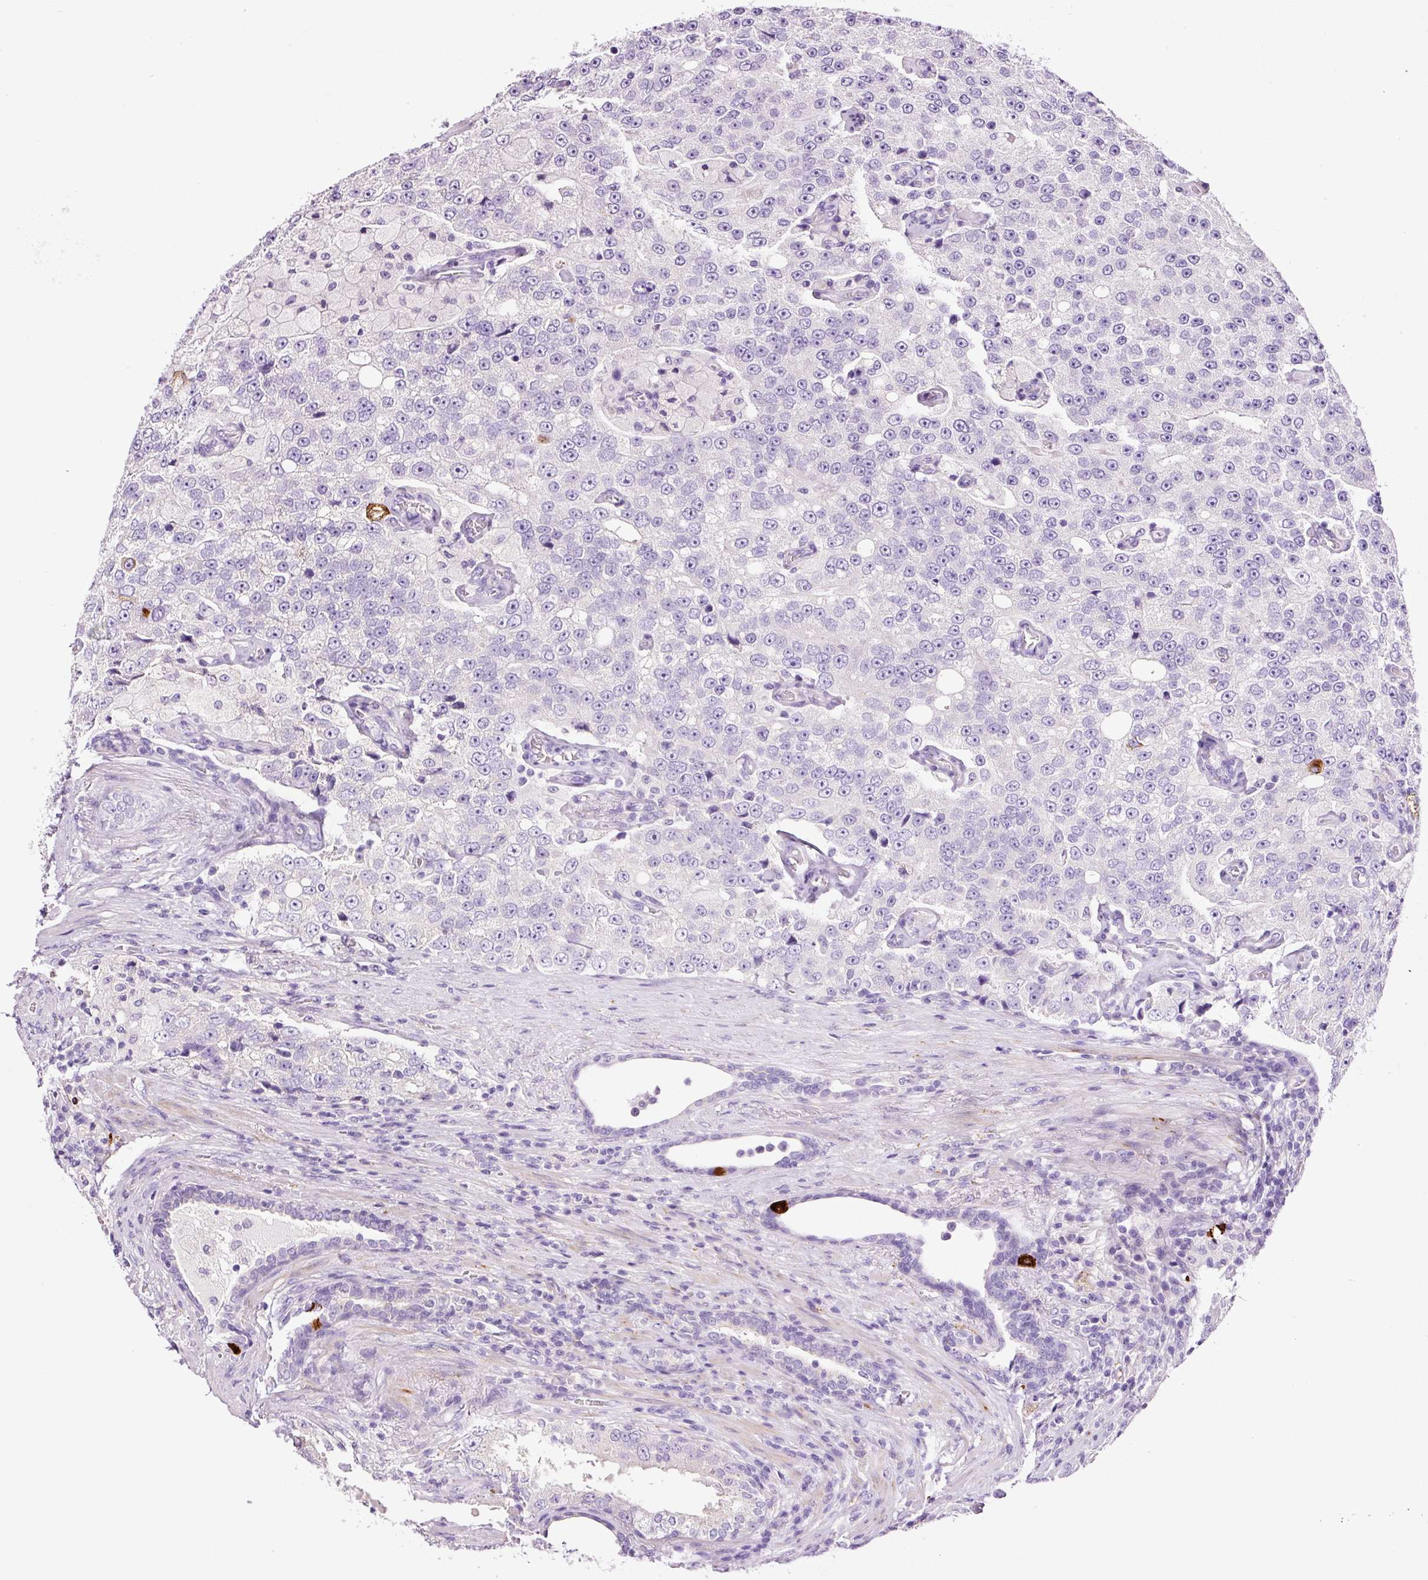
{"staining": {"intensity": "negative", "quantity": "none", "location": "none"}, "tissue": "prostate cancer", "cell_type": "Tumor cells", "image_type": "cancer", "snomed": [{"axis": "morphology", "description": "Adenocarcinoma, High grade"}, {"axis": "topography", "description": "Prostate"}], "caption": "This is a micrograph of immunohistochemistry (IHC) staining of prostate cancer (adenocarcinoma (high-grade)), which shows no positivity in tumor cells.", "gene": "PAM", "patient": {"sex": "male", "age": 70}}